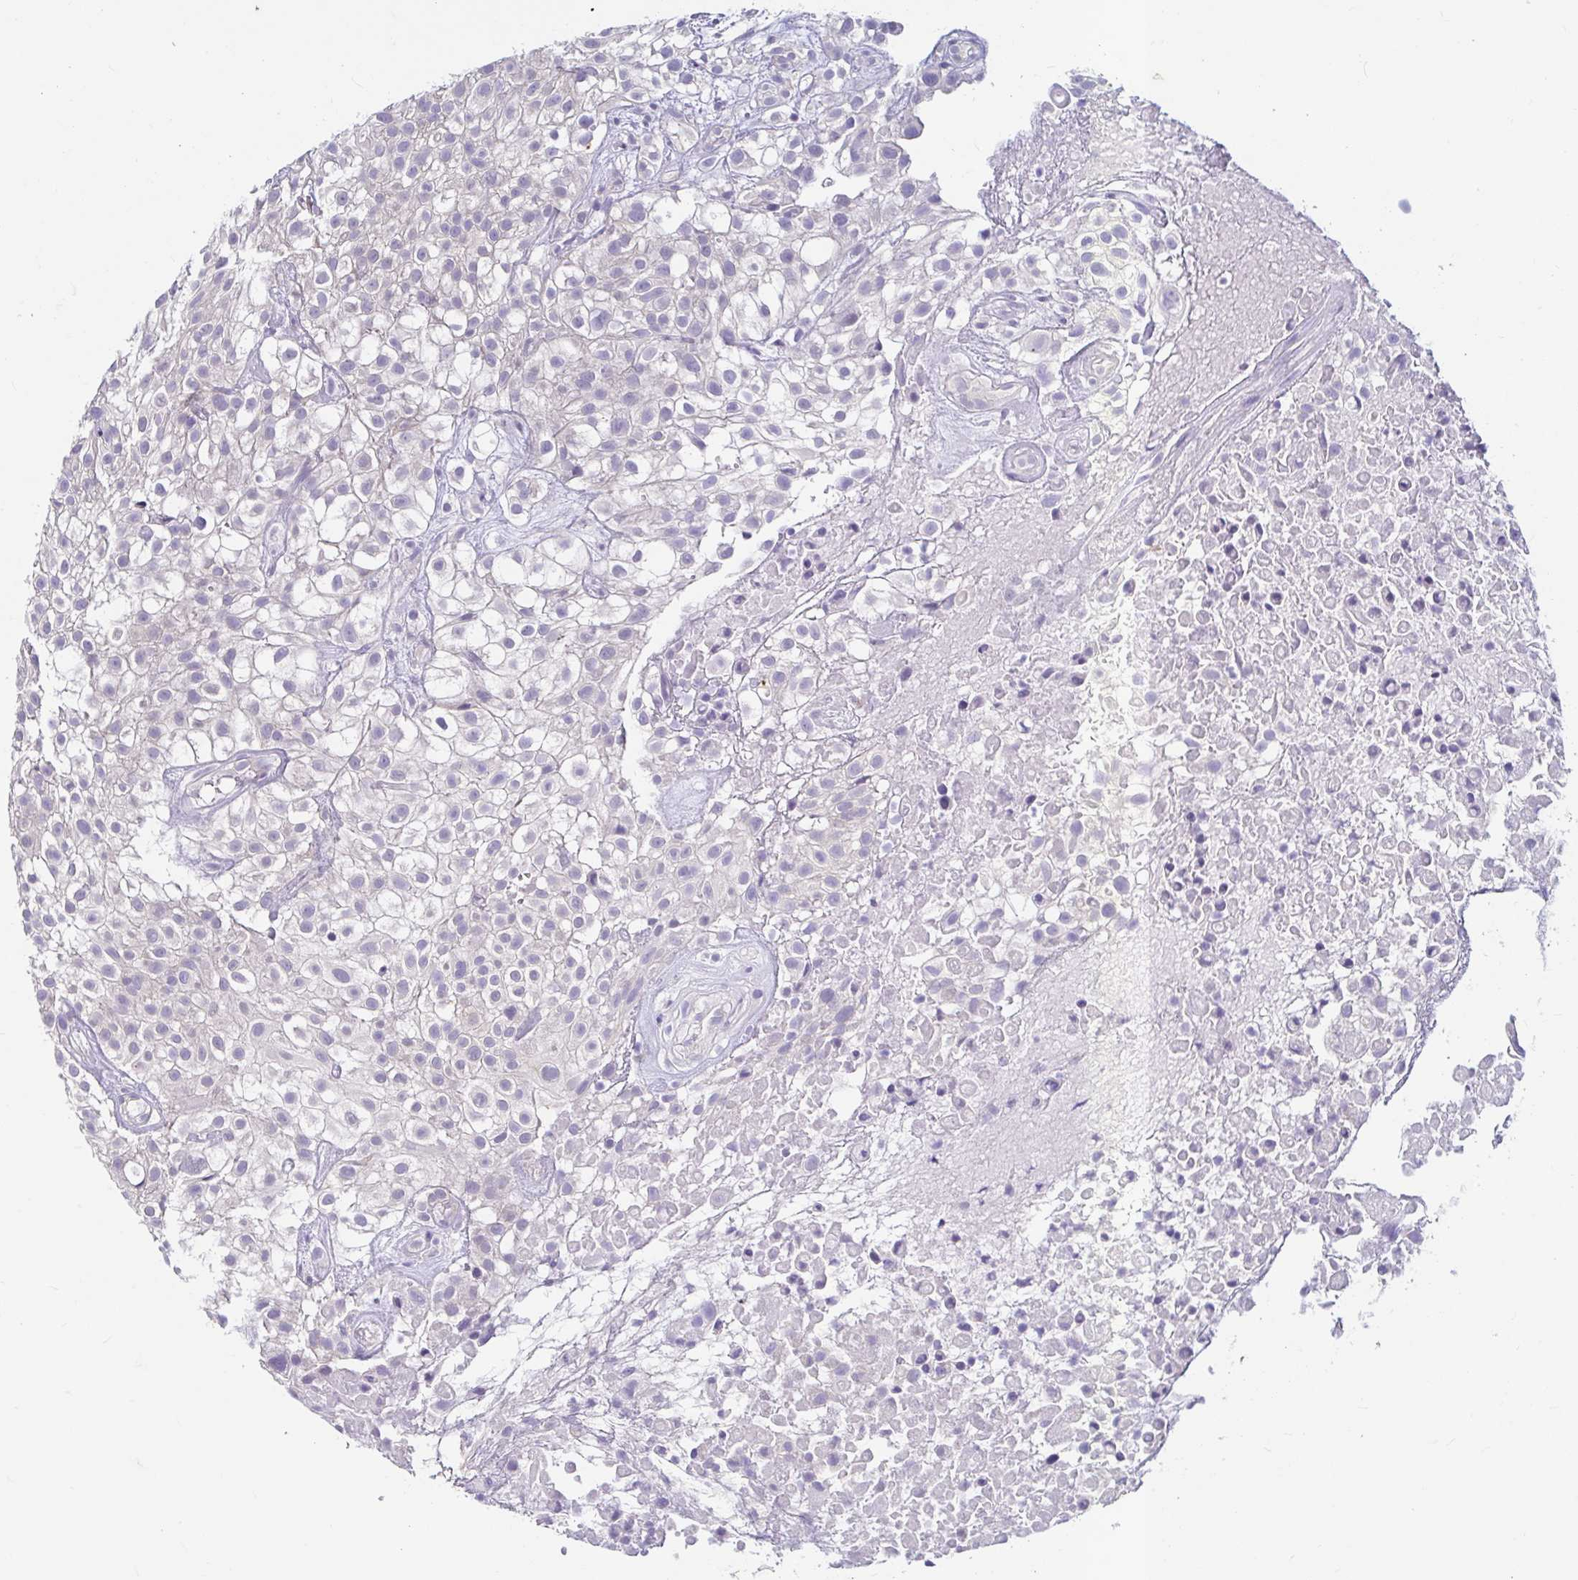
{"staining": {"intensity": "negative", "quantity": "none", "location": "none"}, "tissue": "urothelial cancer", "cell_type": "Tumor cells", "image_type": "cancer", "snomed": [{"axis": "morphology", "description": "Urothelial carcinoma, High grade"}, {"axis": "topography", "description": "Urinary bladder"}], "caption": "High magnification brightfield microscopy of urothelial carcinoma (high-grade) stained with DAB (3,3'-diaminobenzidine) (brown) and counterstained with hematoxylin (blue): tumor cells show no significant positivity.", "gene": "ADH1A", "patient": {"sex": "male", "age": 56}}